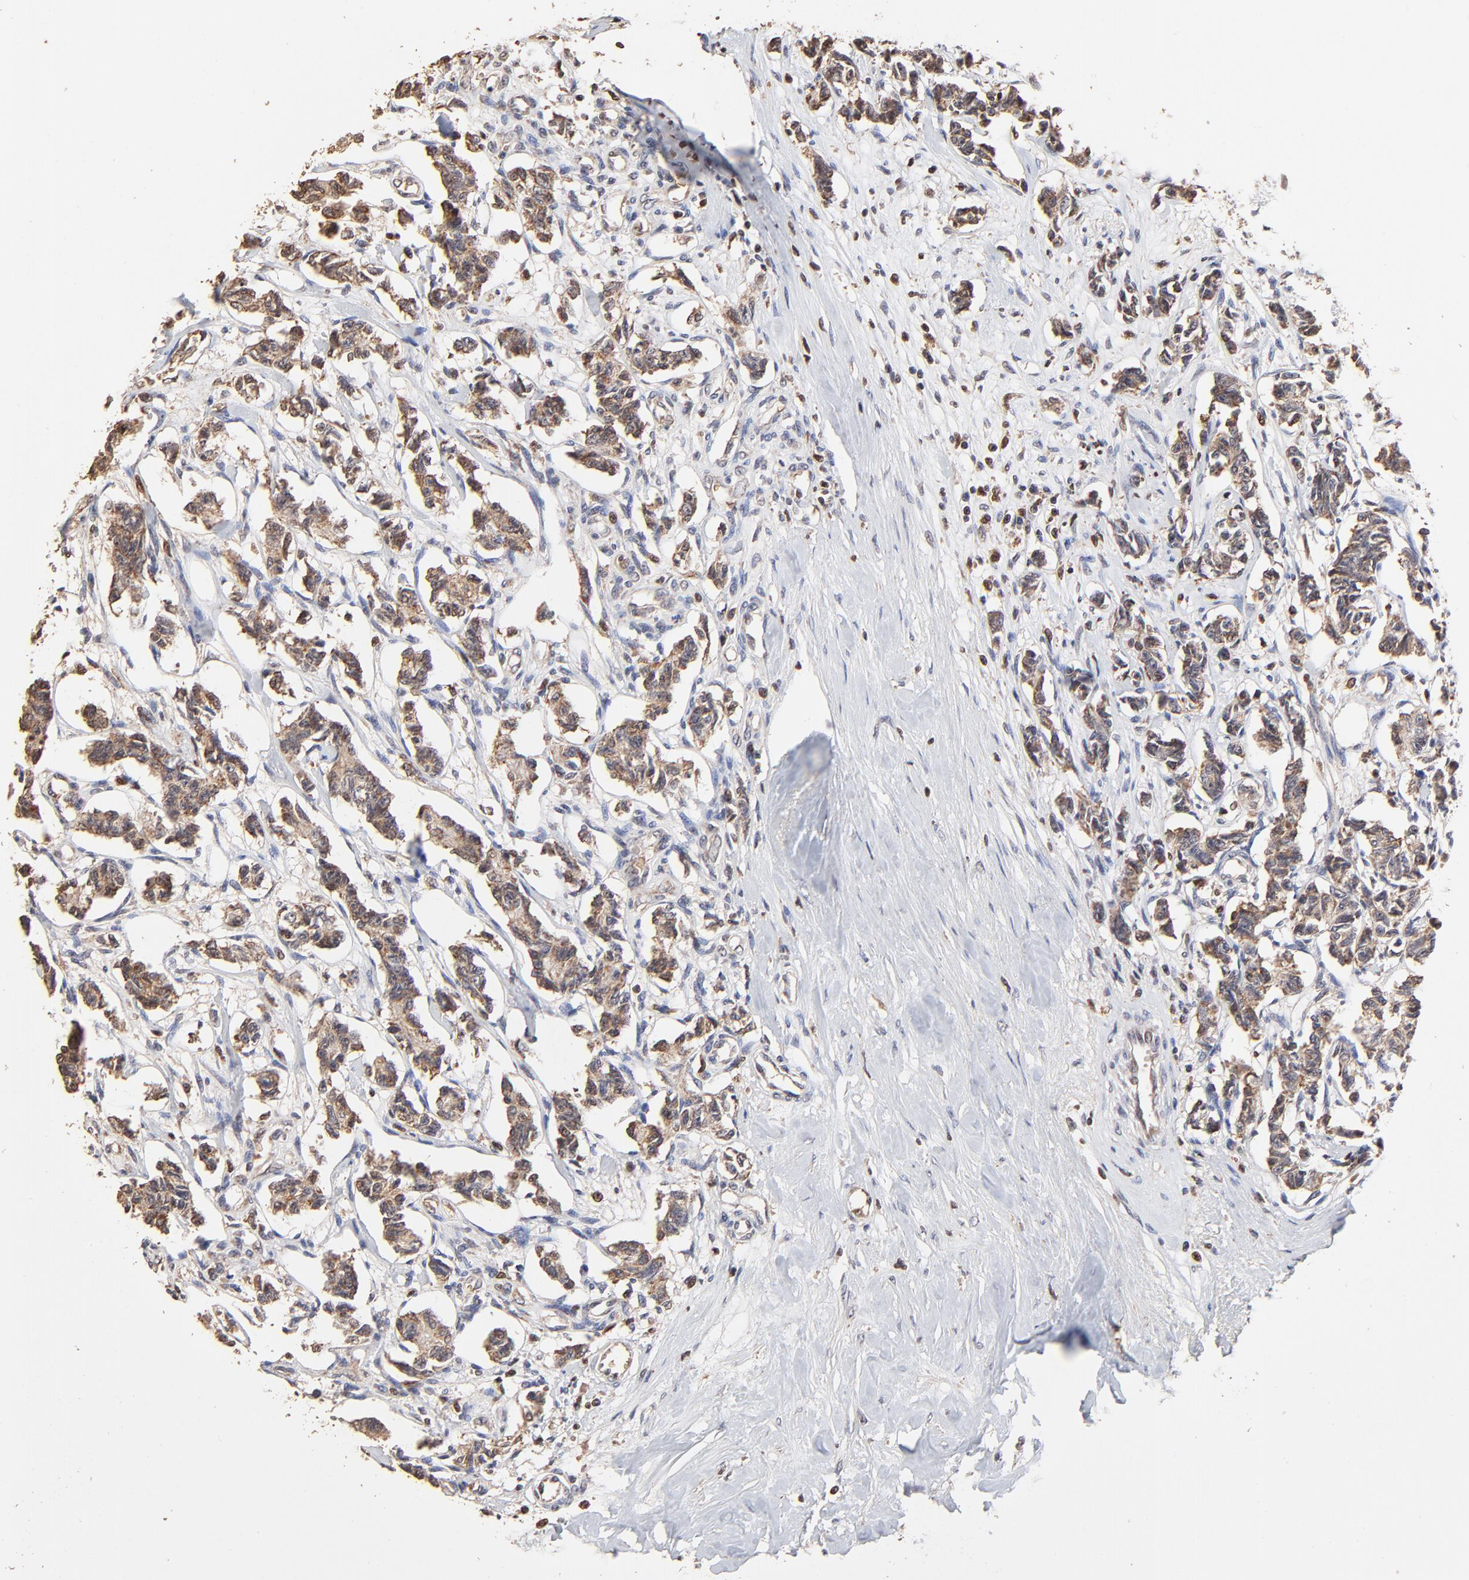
{"staining": {"intensity": "weak", "quantity": ">75%", "location": "cytoplasmic/membranous"}, "tissue": "renal cancer", "cell_type": "Tumor cells", "image_type": "cancer", "snomed": [{"axis": "morphology", "description": "Carcinoid, malignant, NOS"}, {"axis": "topography", "description": "Kidney"}], "caption": "Weak cytoplasmic/membranous expression for a protein is appreciated in about >75% of tumor cells of renal malignant carcinoid using IHC.", "gene": "CASP1", "patient": {"sex": "female", "age": 41}}